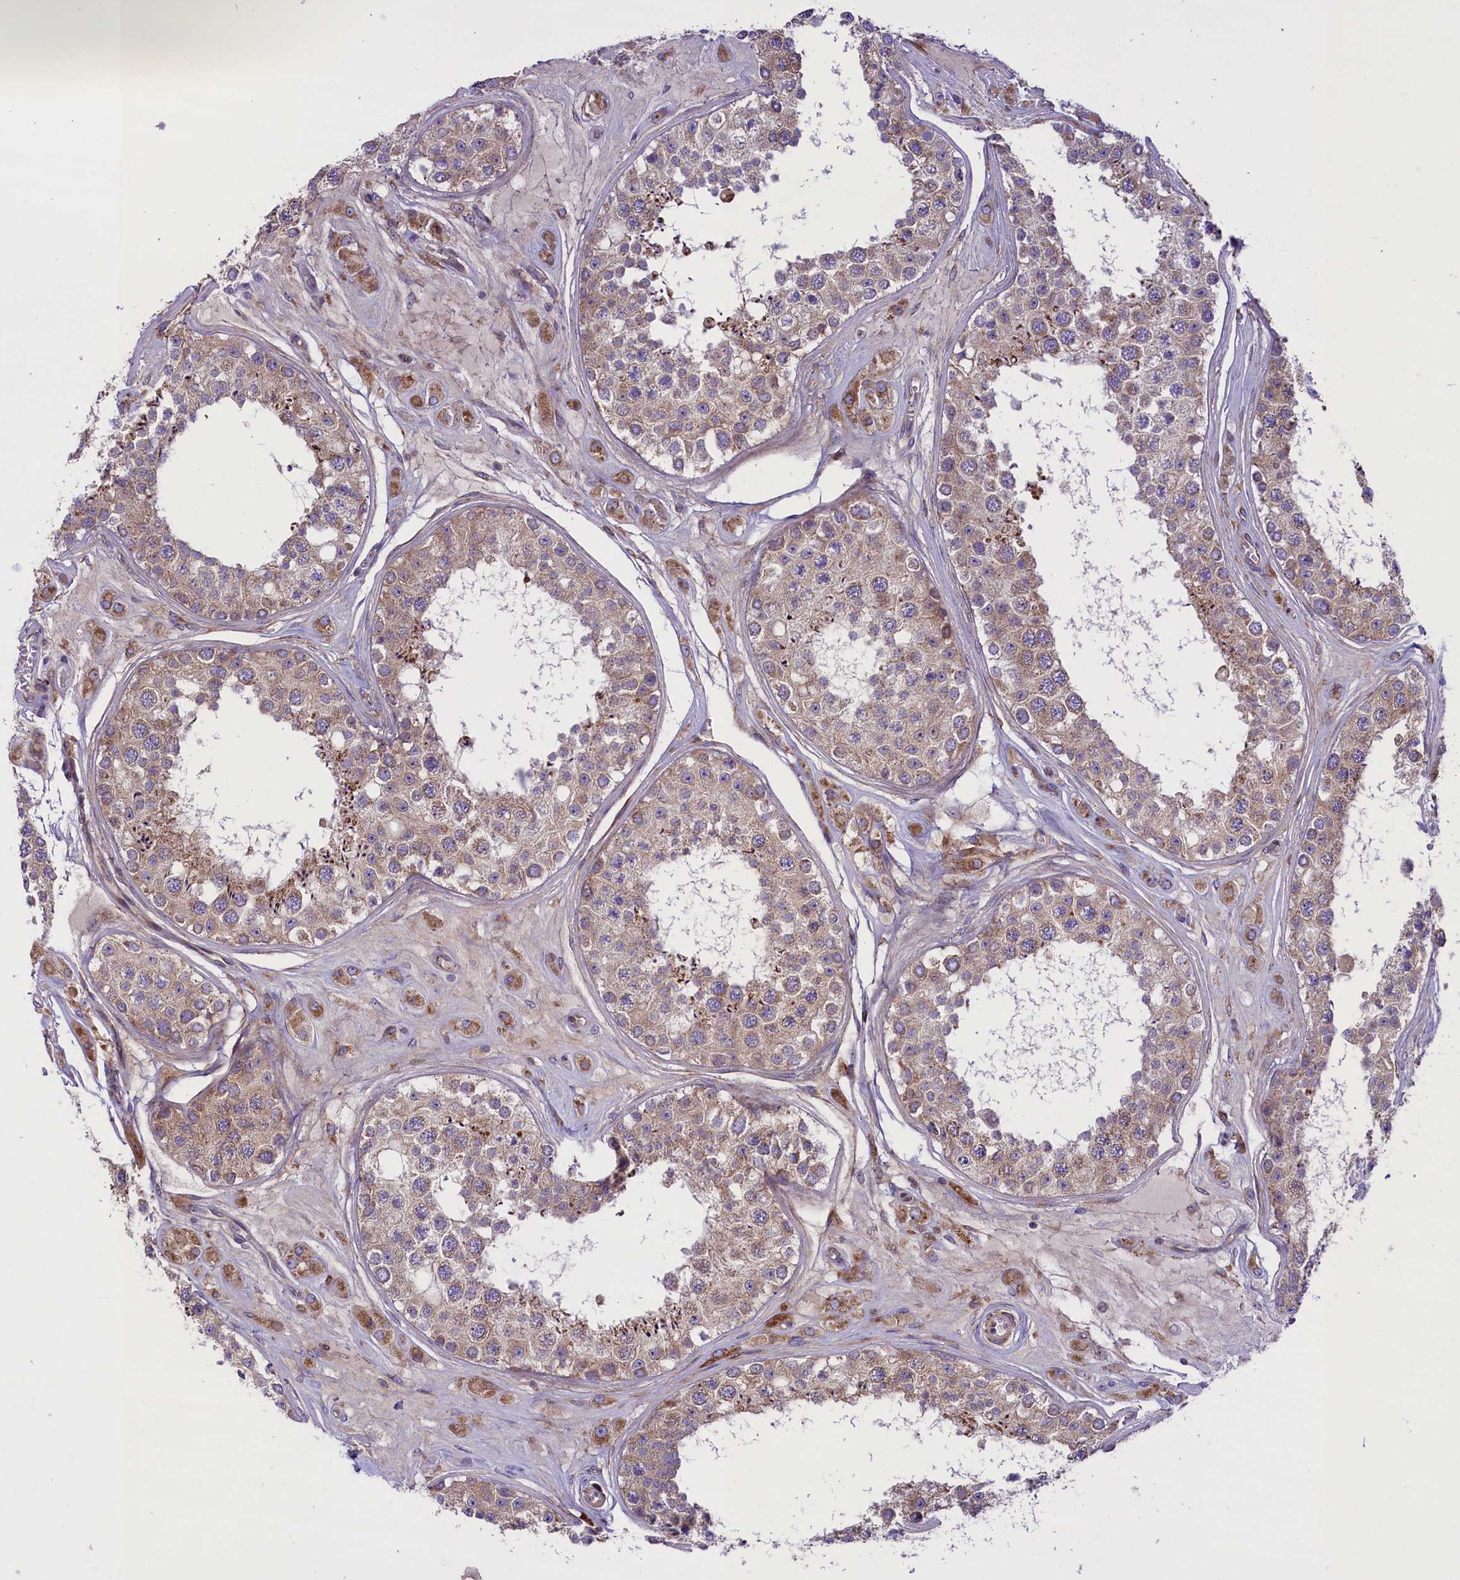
{"staining": {"intensity": "moderate", "quantity": "25%-75%", "location": "cytoplasmic/membranous"}, "tissue": "testis", "cell_type": "Cells in seminiferous ducts", "image_type": "normal", "snomed": [{"axis": "morphology", "description": "Normal tissue, NOS"}, {"axis": "topography", "description": "Testis"}], "caption": "Testis stained with immunohistochemistry (IHC) demonstrates moderate cytoplasmic/membranous expression in approximately 25%-75% of cells in seminiferous ducts.", "gene": "PTPRU", "patient": {"sex": "male", "age": 25}}